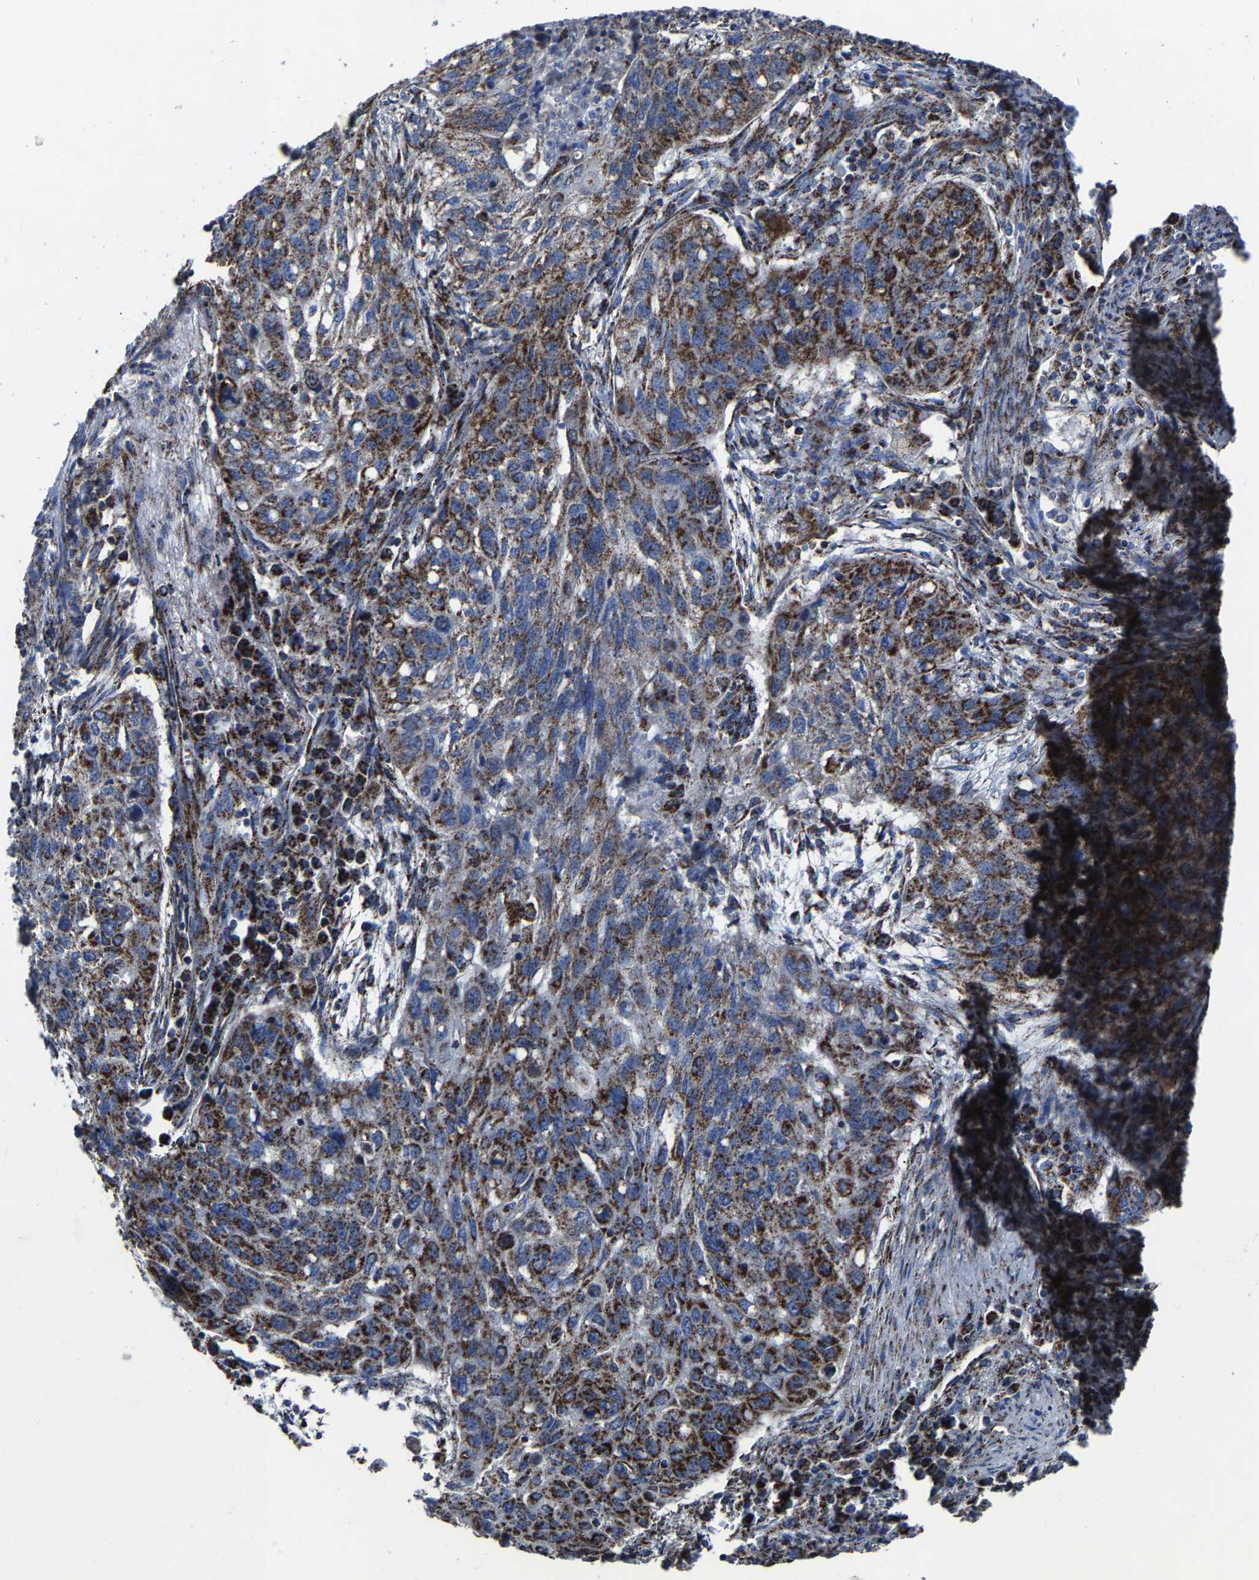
{"staining": {"intensity": "strong", "quantity": ">75%", "location": "cytoplasmic/membranous"}, "tissue": "lung cancer", "cell_type": "Tumor cells", "image_type": "cancer", "snomed": [{"axis": "morphology", "description": "Squamous cell carcinoma, NOS"}, {"axis": "topography", "description": "Lung"}], "caption": "Brown immunohistochemical staining in human lung squamous cell carcinoma exhibits strong cytoplasmic/membranous expression in about >75% of tumor cells.", "gene": "NDUFV3", "patient": {"sex": "female", "age": 63}}